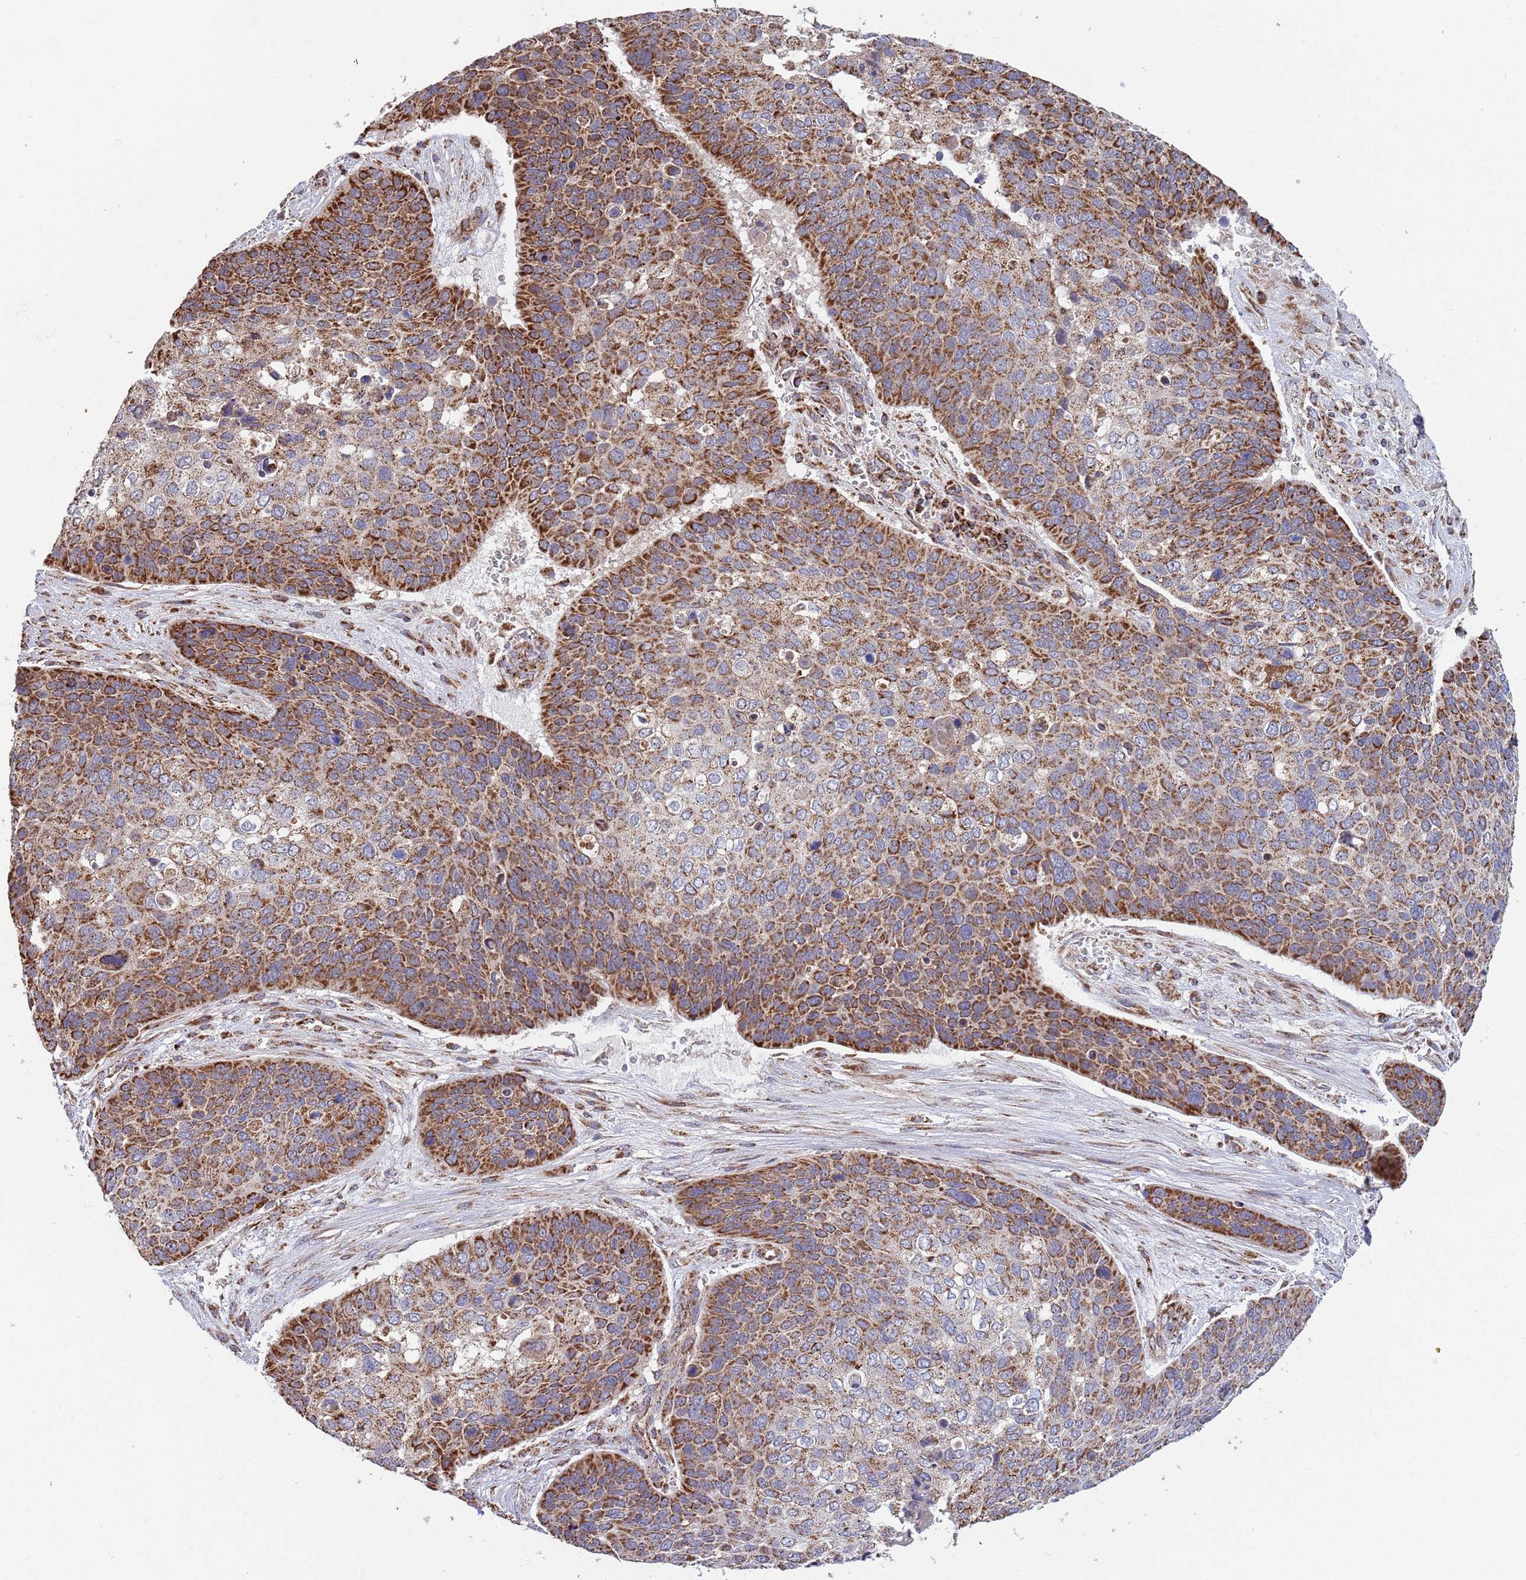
{"staining": {"intensity": "strong", "quantity": ">75%", "location": "cytoplasmic/membranous"}, "tissue": "skin cancer", "cell_type": "Tumor cells", "image_type": "cancer", "snomed": [{"axis": "morphology", "description": "Basal cell carcinoma"}, {"axis": "topography", "description": "Skin"}], "caption": "This histopathology image demonstrates skin basal cell carcinoma stained with IHC to label a protein in brown. The cytoplasmic/membranous of tumor cells show strong positivity for the protein. Nuclei are counter-stained blue.", "gene": "VPS16", "patient": {"sex": "female", "age": 74}}